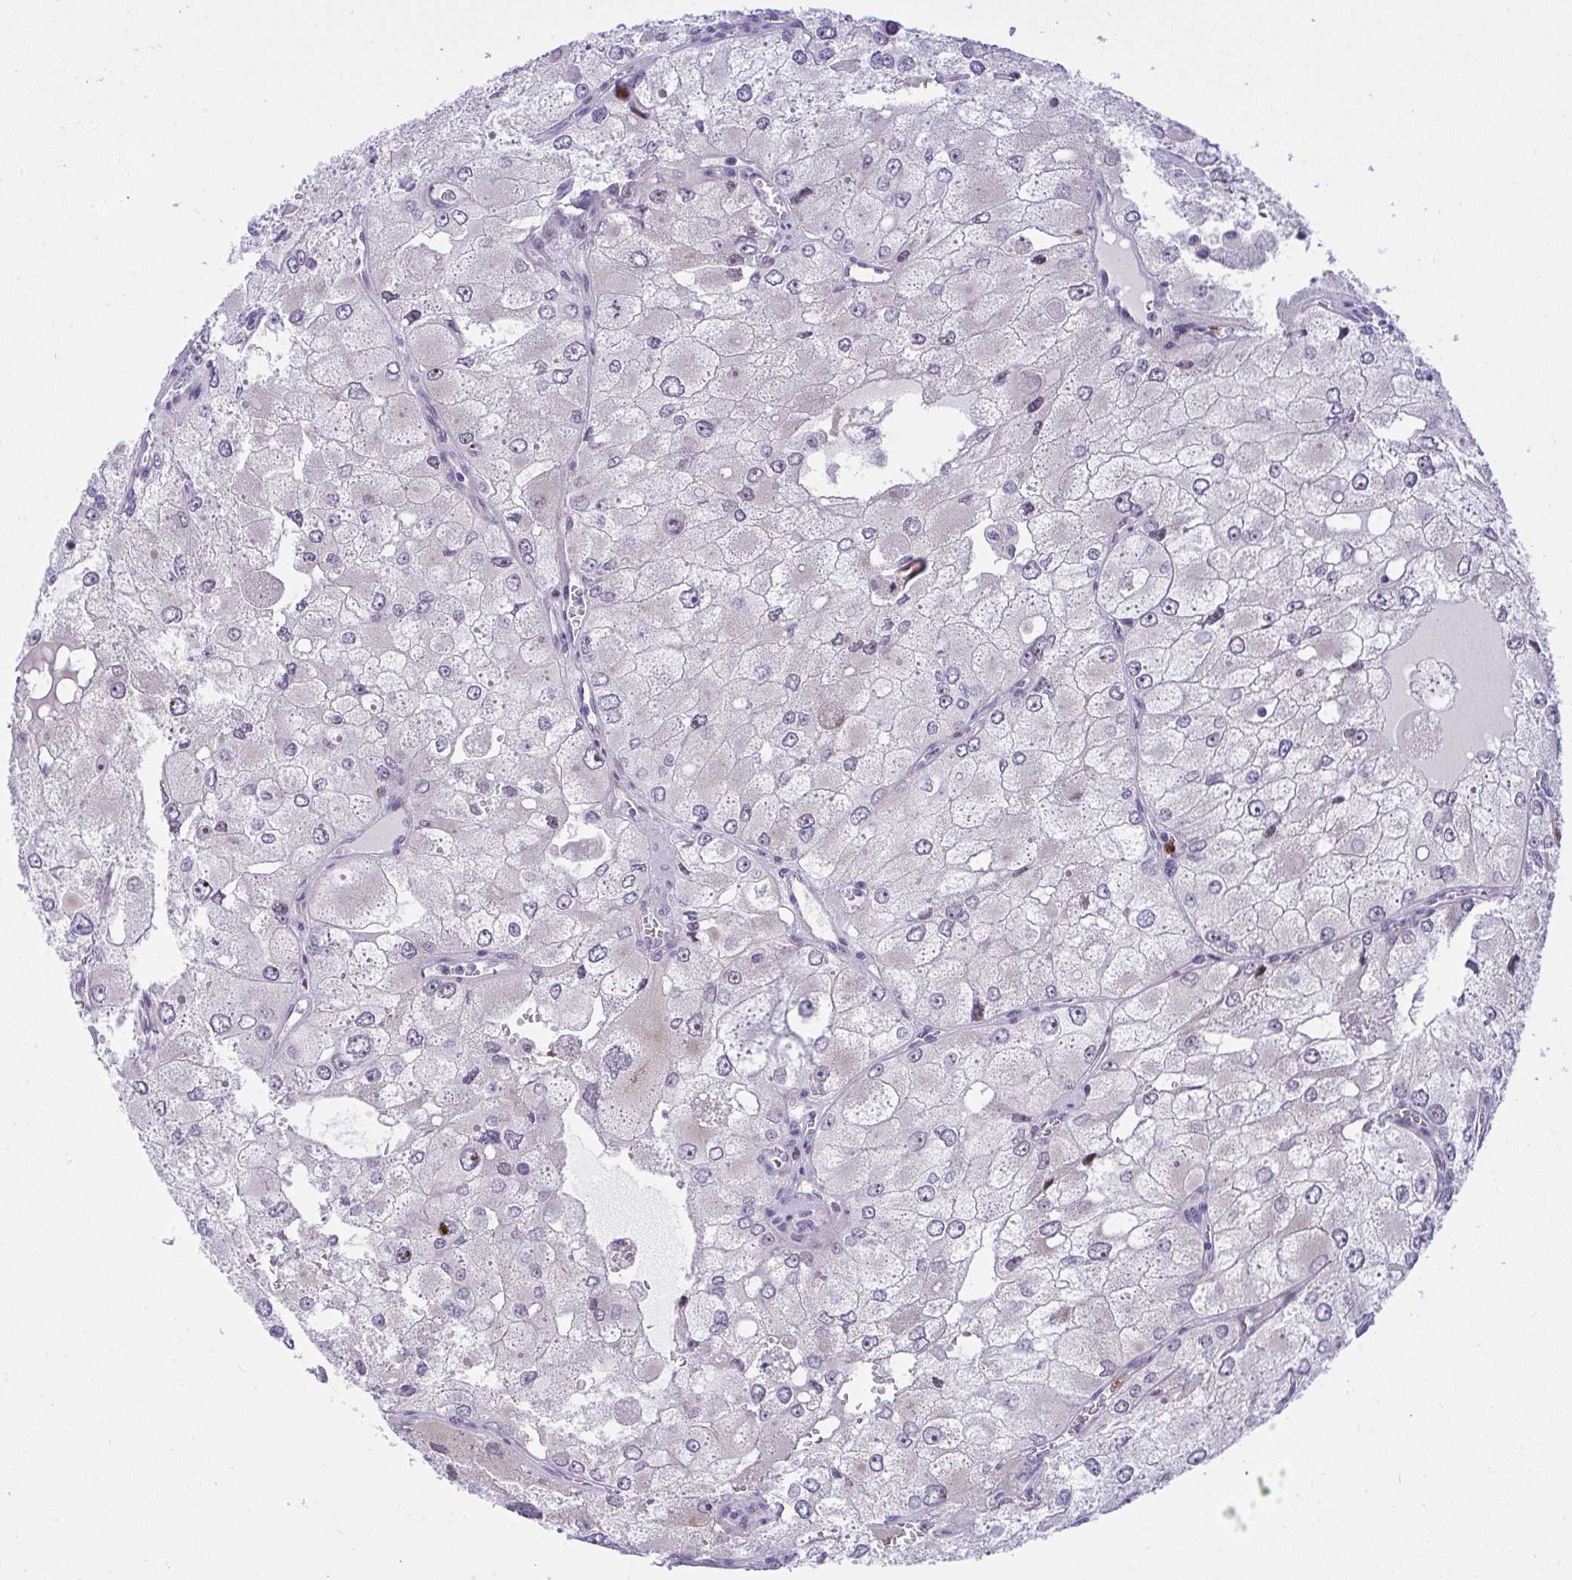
{"staining": {"intensity": "negative", "quantity": "none", "location": "none"}, "tissue": "renal cancer", "cell_type": "Tumor cells", "image_type": "cancer", "snomed": [{"axis": "morphology", "description": "Adenocarcinoma, NOS"}, {"axis": "topography", "description": "Kidney"}], "caption": "Human renal adenocarcinoma stained for a protein using IHC demonstrates no staining in tumor cells.", "gene": "ZNF554", "patient": {"sex": "female", "age": 70}}